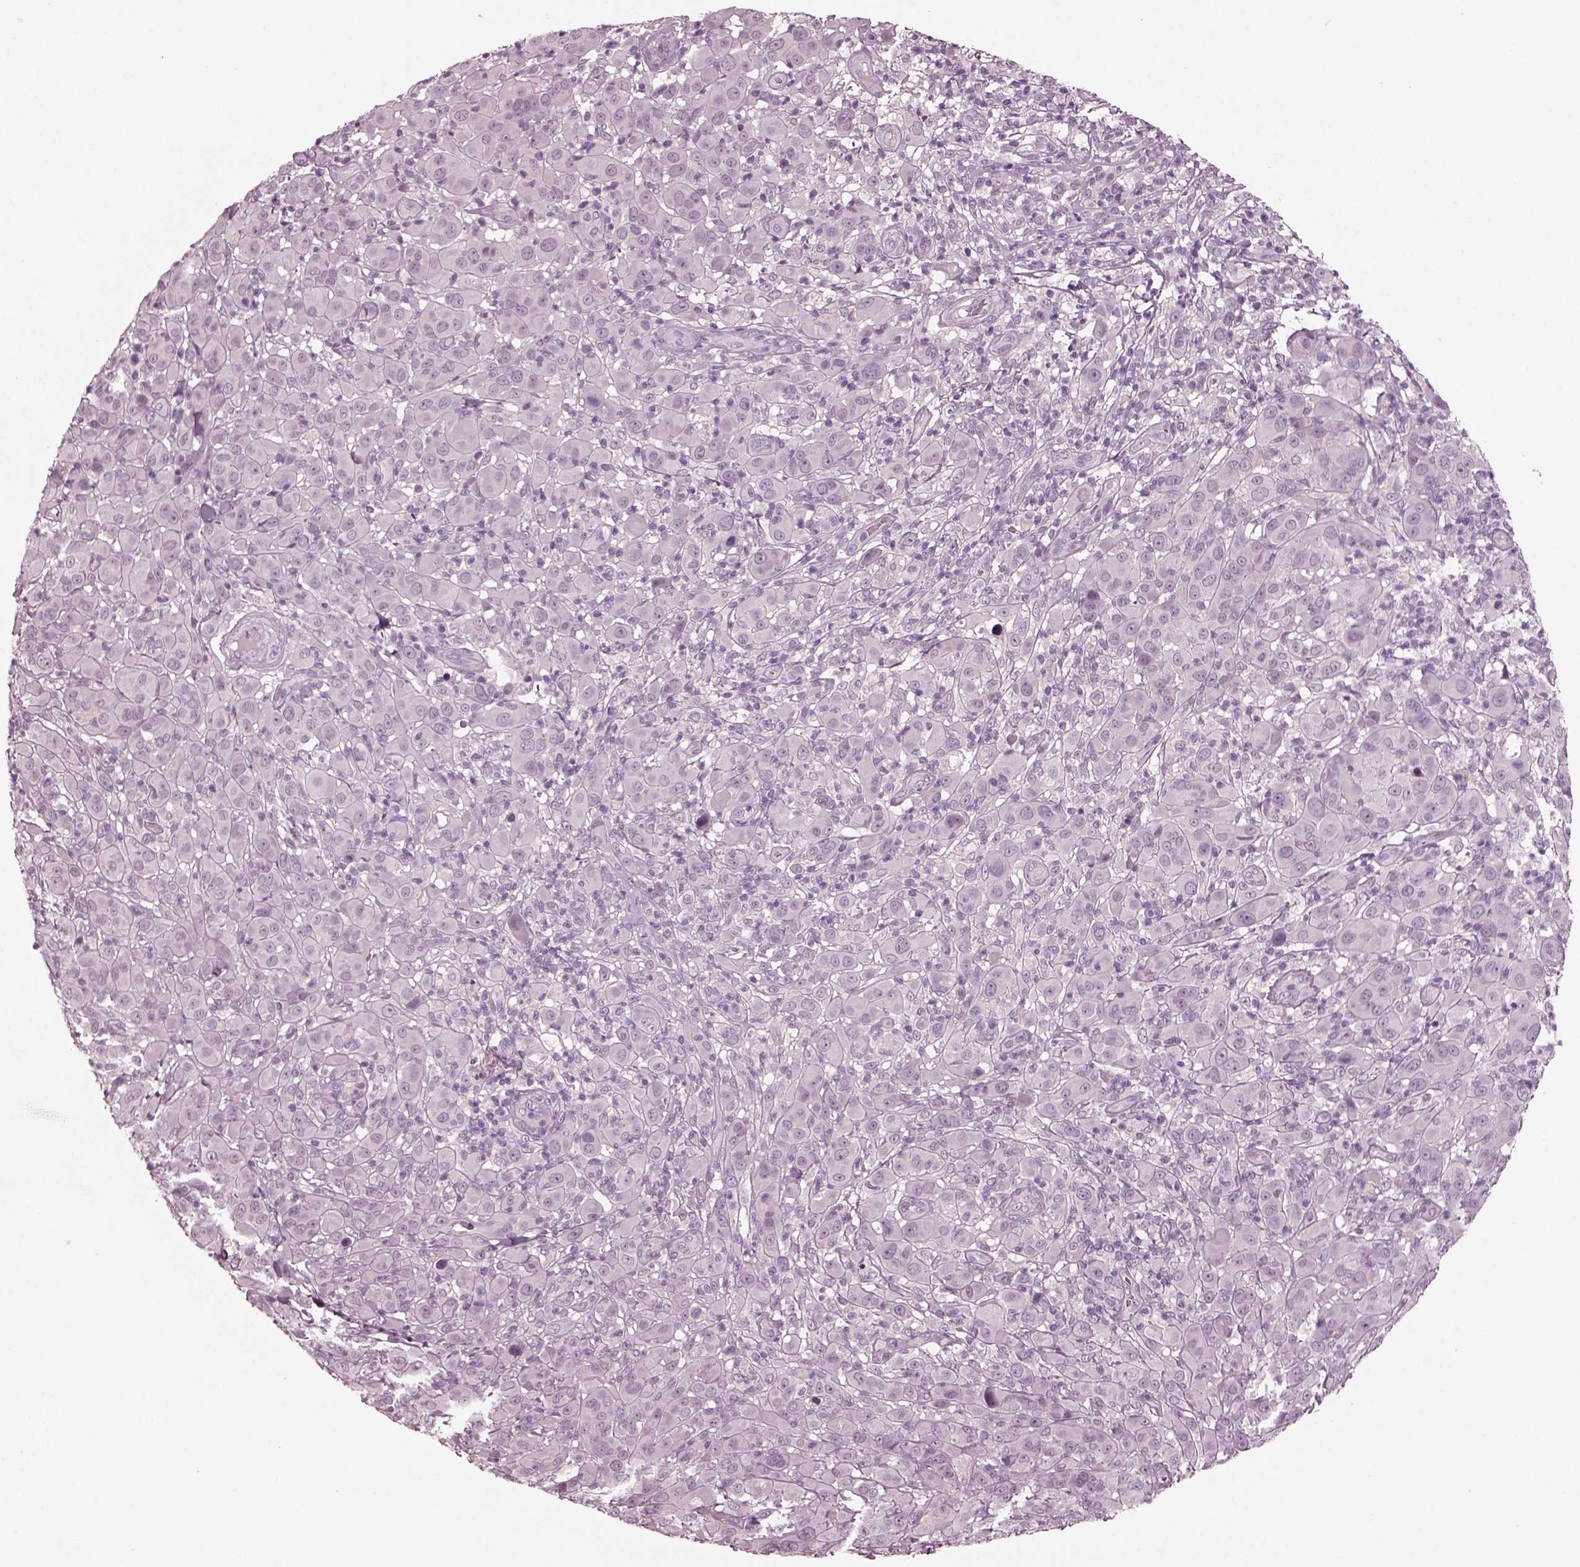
{"staining": {"intensity": "negative", "quantity": "none", "location": "none"}, "tissue": "melanoma", "cell_type": "Tumor cells", "image_type": "cancer", "snomed": [{"axis": "morphology", "description": "Malignant melanoma, NOS"}, {"axis": "topography", "description": "Skin"}], "caption": "Tumor cells show no significant protein expression in malignant melanoma.", "gene": "MIB2", "patient": {"sex": "female", "age": 87}}